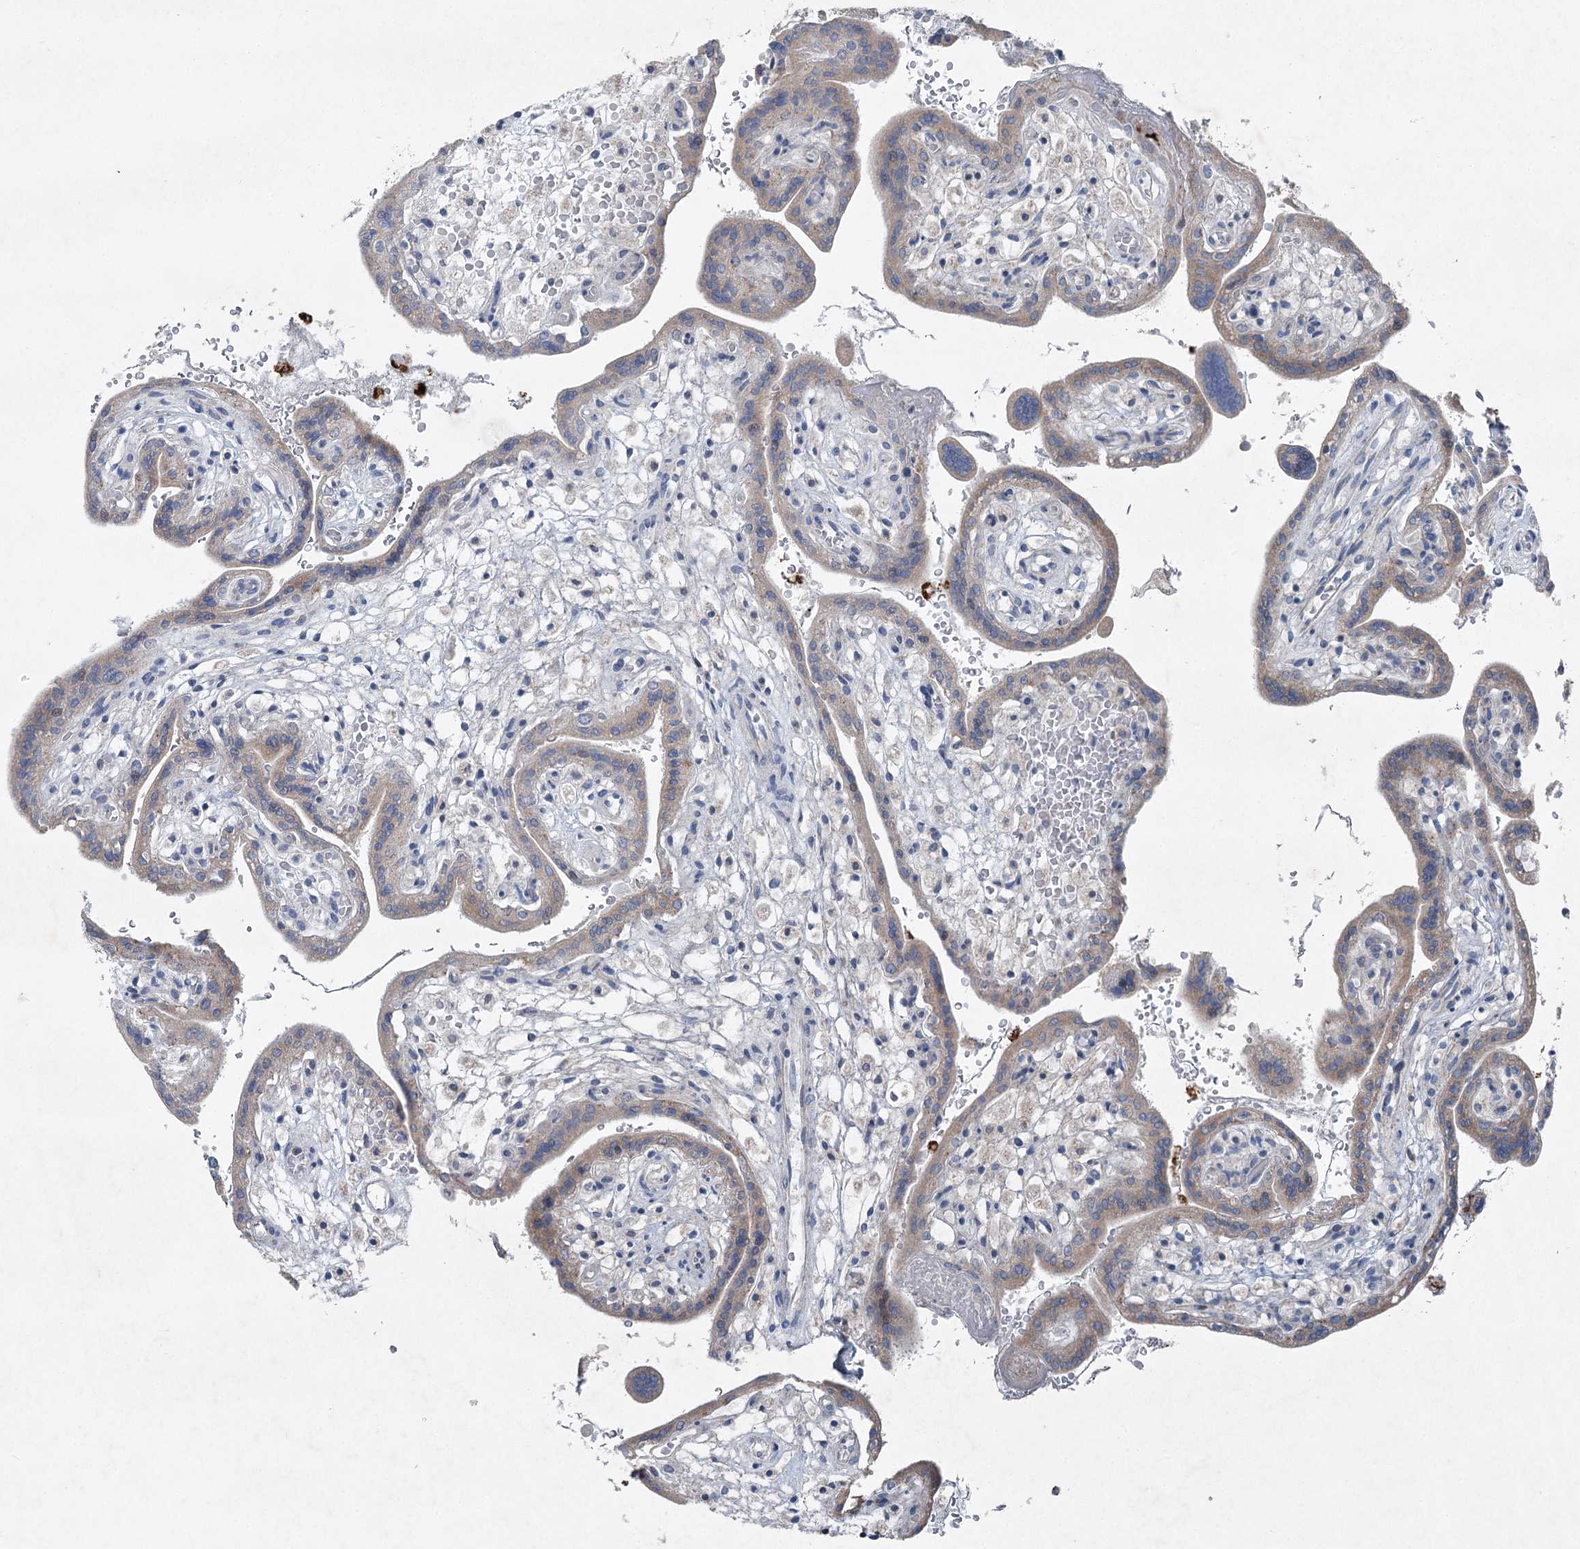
{"staining": {"intensity": "weak", "quantity": ">75%", "location": "cytoplasmic/membranous"}, "tissue": "placenta", "cell_type": "Trophoblastic cells", "image_type": "normal", "snomed": [{"axis": "morphology", "description": "Normal tissue, NOS"}, {"axis": "topography", "description": "Placenta"}], "caption": "The photomicrograph exhibits staining of benign placenta, revealing weak cytoplasmic/membranous protein expression (brown color) within trophoblastic cells.", "gene": "ENSG00000285330", "patient": {"sex": "female", "age": 37}}